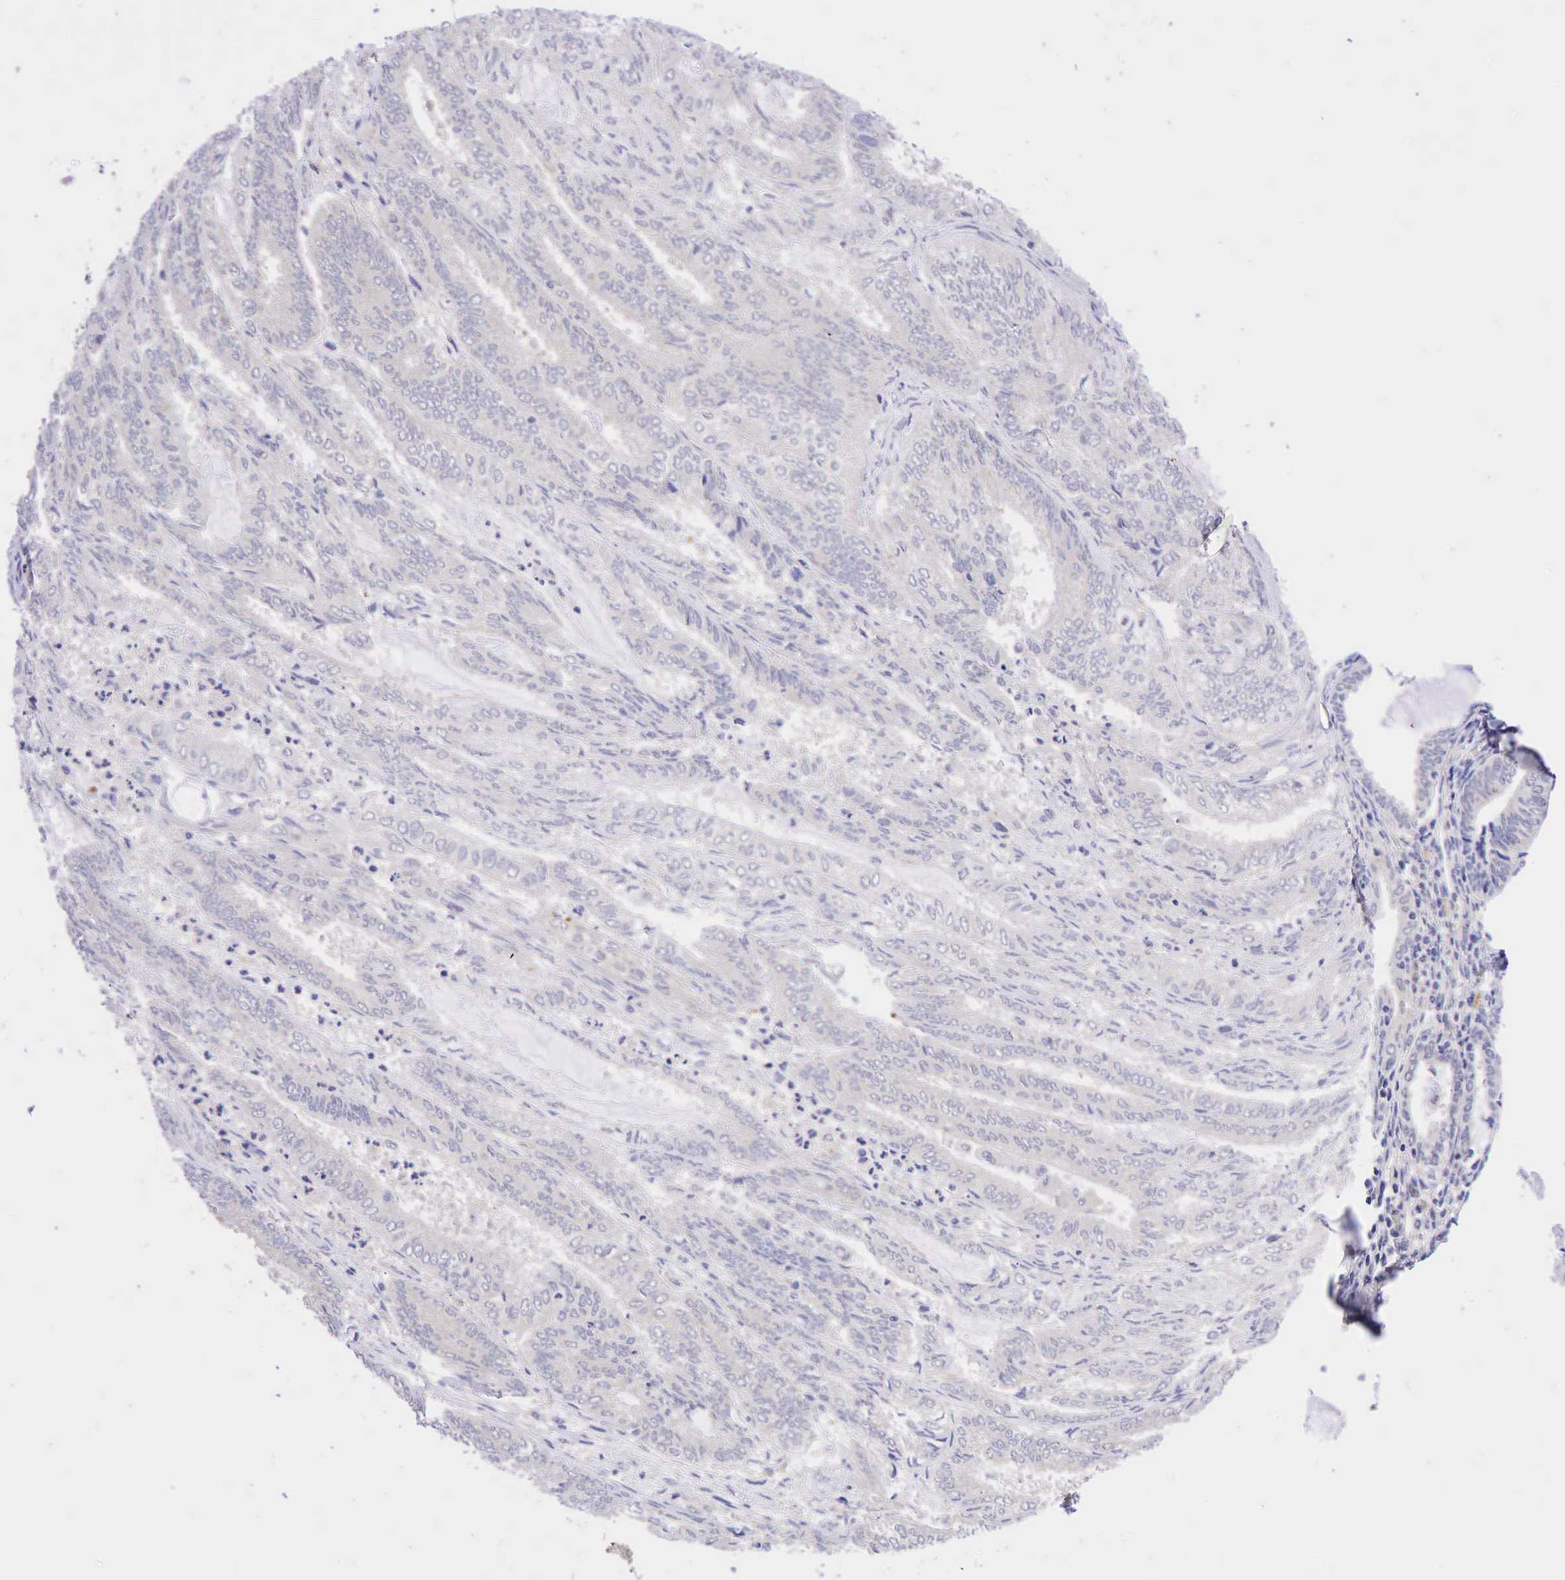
{"staining": {"intensity": "negative", "quantity": "none", "location": "none"}, "tissue": "endometrial cancer", "cell_type": "Tumor cells", "image_type": "cancer", "snomed": [{"axis": "morphology", "description": "Adenocarcinoma, NOS"}, {"axis": "topography", "description": "Endometrium"}], "caption": "An image of human endometrial cancer is negative for staining in tumor cells.", "gene": "CCND1", "patient": {"sex": "female", "age": 59}}